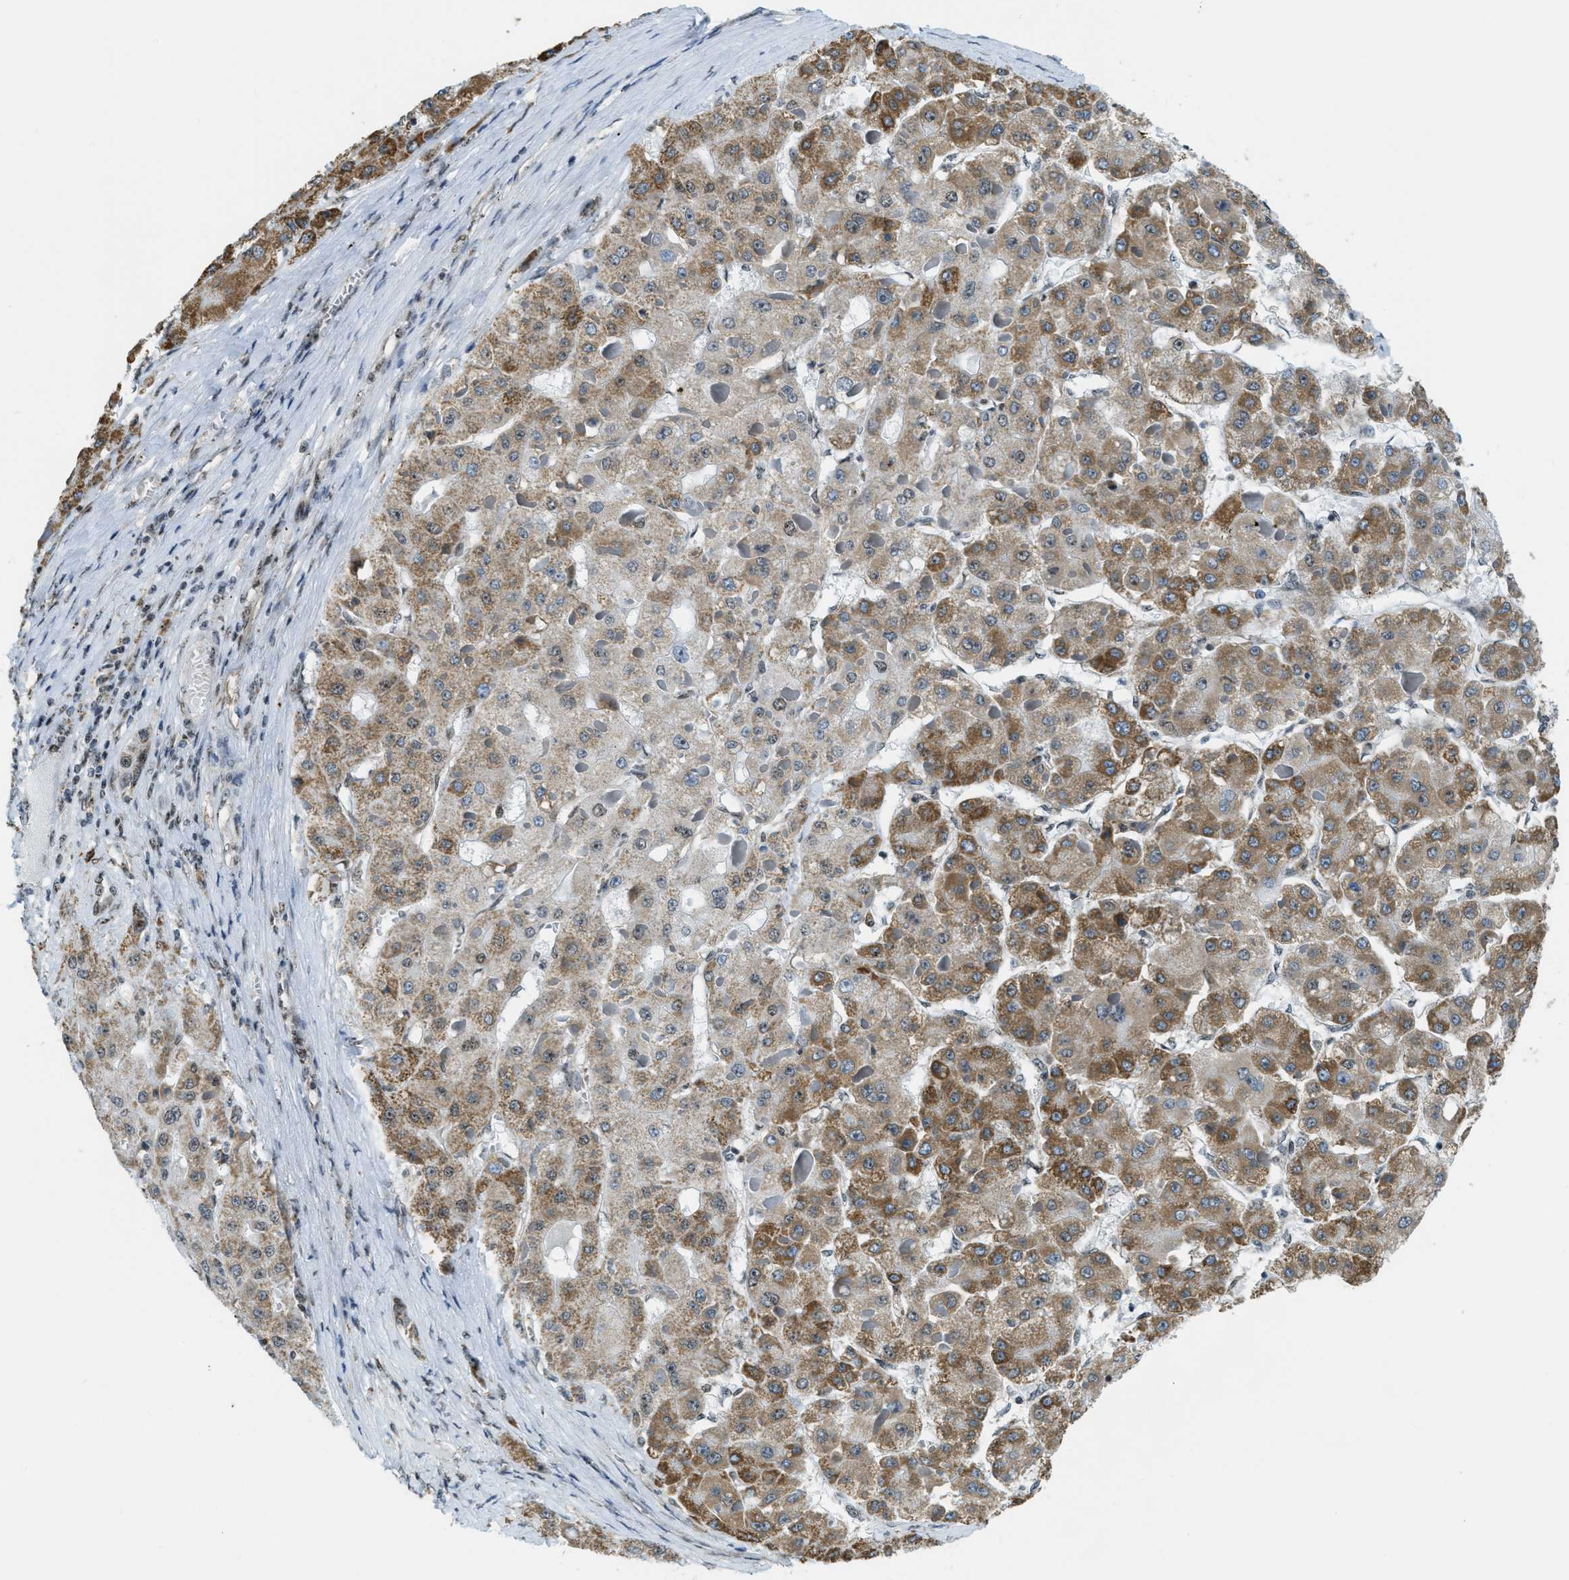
{"staining": {"intensity": "moderate", "quantity": ">75%", "location": "cytoplasmic/membranous"}, "tissue": "liver cancer", "cell_type": "Tumor cells", "image_type": "cancer", "snomed": [{"axis": "morphology", "description": "Carcinoma, Hepatocellular, NOS"}, {"axis": "topography", "description": "Liver"}], "caption": "Tumor cells reveal moderate cytoplasmic/membranous staining in about >75% of cells in hepatocellular carcinoma (liver). (IHC, brightfield microscopy, high magnification).", "gene": "SP100", "patient": {"sex": "female", "age": 73}}